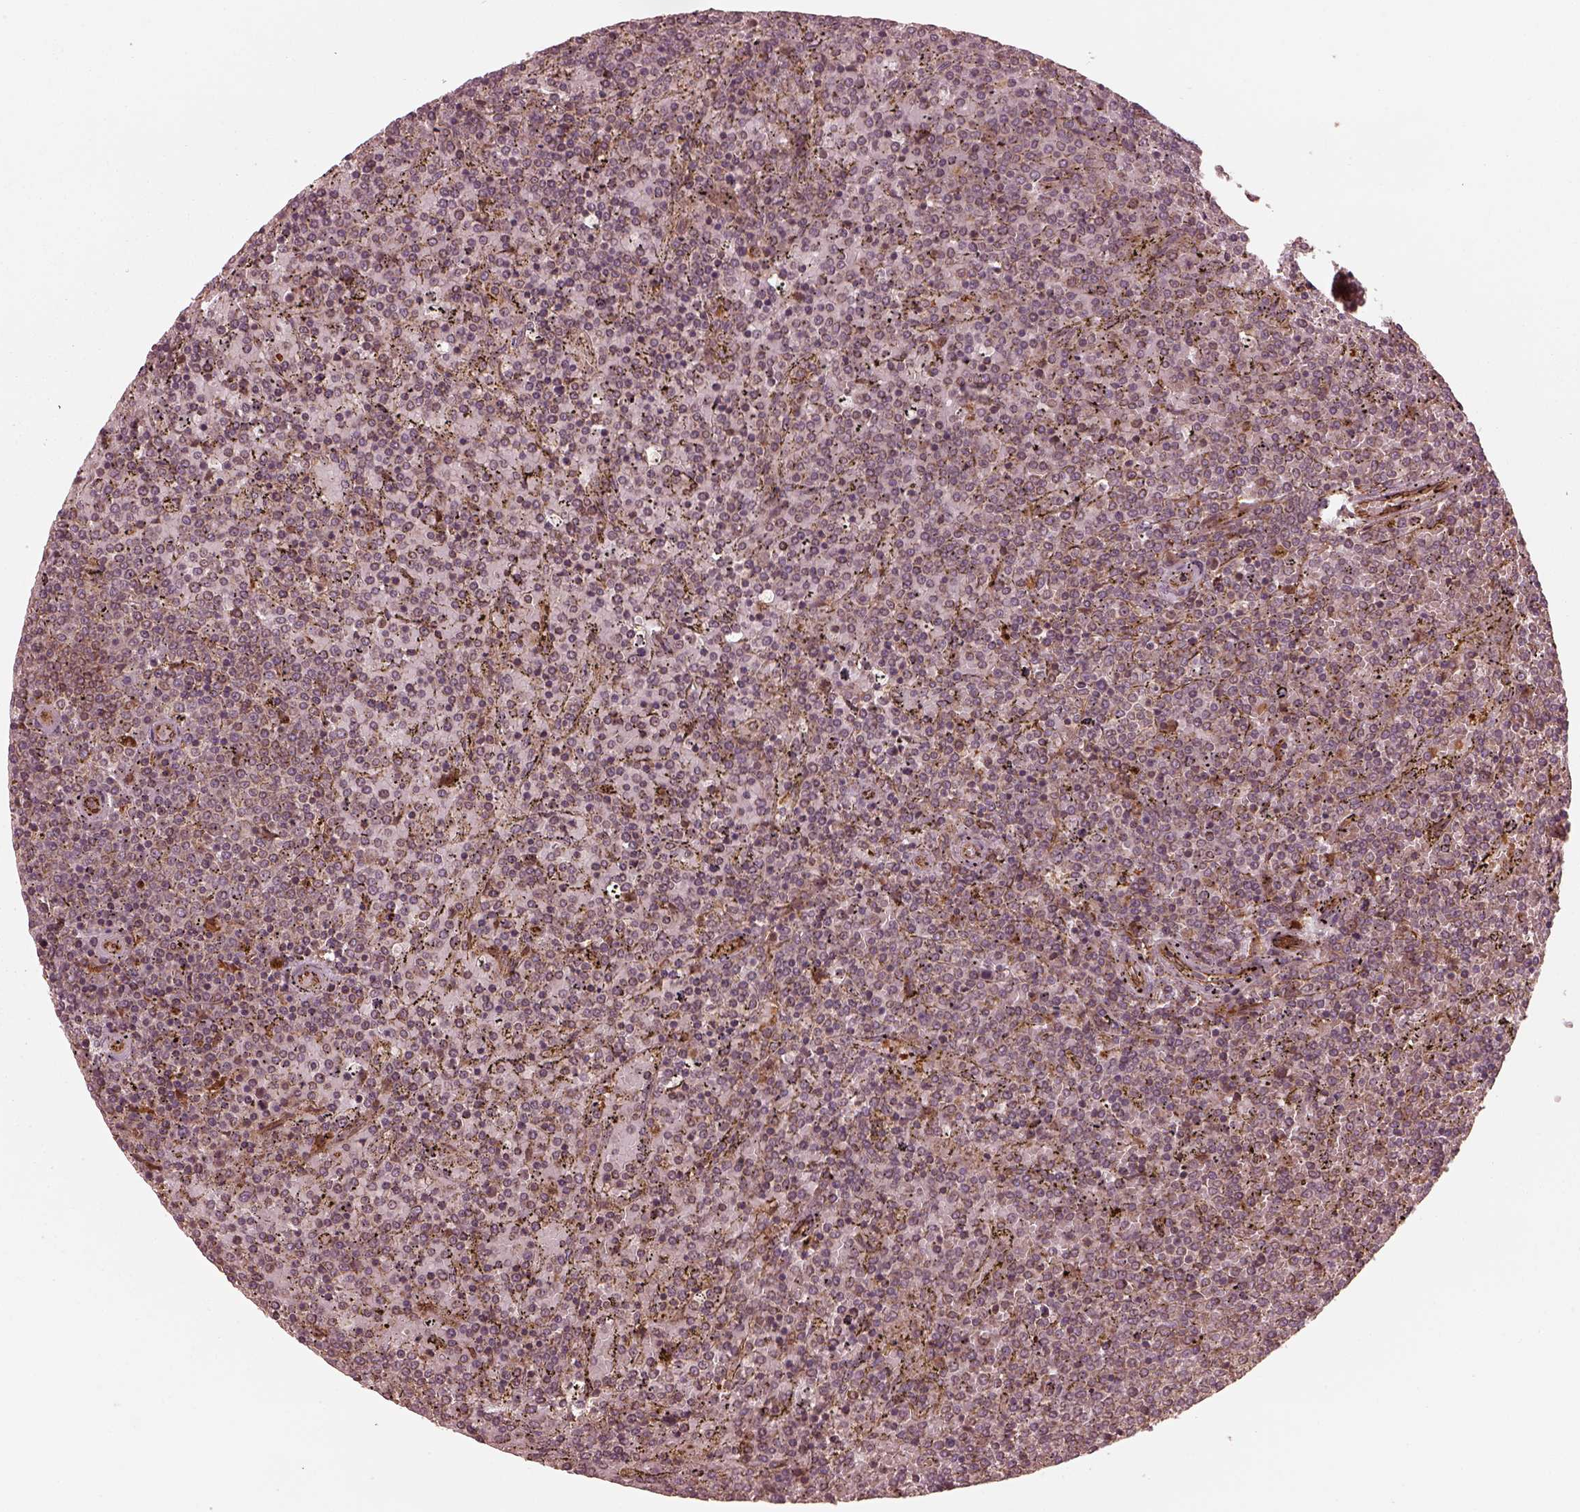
{"staining": {"intensity": "weak", "quantity": "<25%", "location": "cytoplasmic/membranous"}, "tissue": "lymphoma", "cell_type": "Tumor cells", "image_type": "cancer", "snomed": [{"axis": "morphology", "description": "Malignant lymphoma, non-Hodgkin's type, Low grade"}, {"axis": "topography", "description": "Spleen"}], "caption": "There is no significant positivity in tumor cells of low-grade malignant lymphoma, non-Hodgkin's type.", "gene": "AGPAT1", "patient": {"sex": "female", "age": 77}}